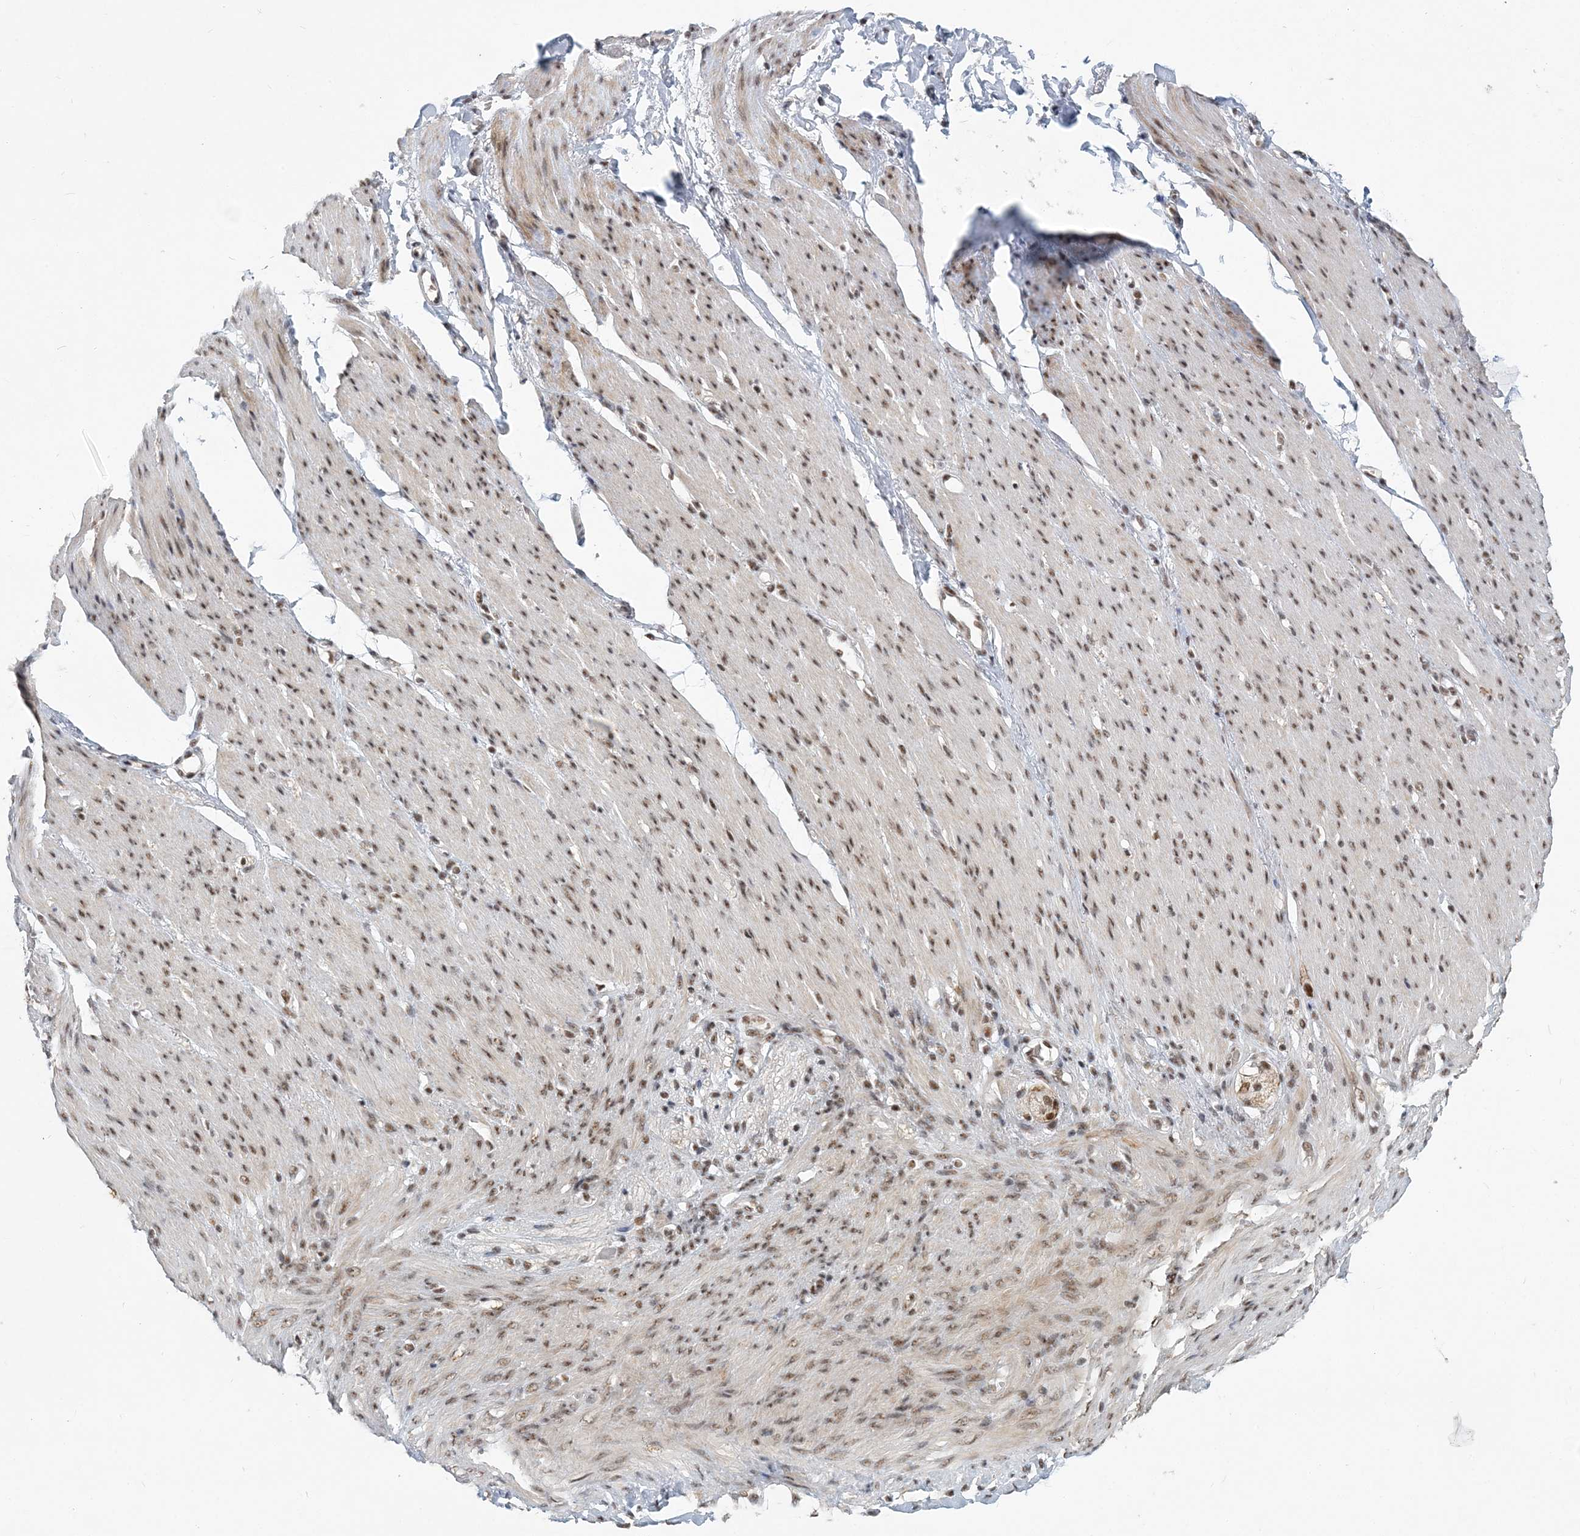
{"staining": {"intensity": "moderate", "quantity": ">75%", "location": "nuclear"}, "tissue": "soft tissue", "cell_type": "Fibroblasts", "image_type": "normal", "snomed": [{"axis": "morphology", "description": "Normal tissue, NOS"}, {"axis": "topography", "description": "Colon"}, {"axis": "topography", "description": "Peripheral nerve tissue"}], "caption": "Brown immunohistochemical staining in normal soft tissue displays moderate nuclear positivity in about >75% of fibroblasts. (IHC, brightfield microscopy, high magnification).", "gene": "PLRG1", "patient": {"sex": "female", "age": 61}}